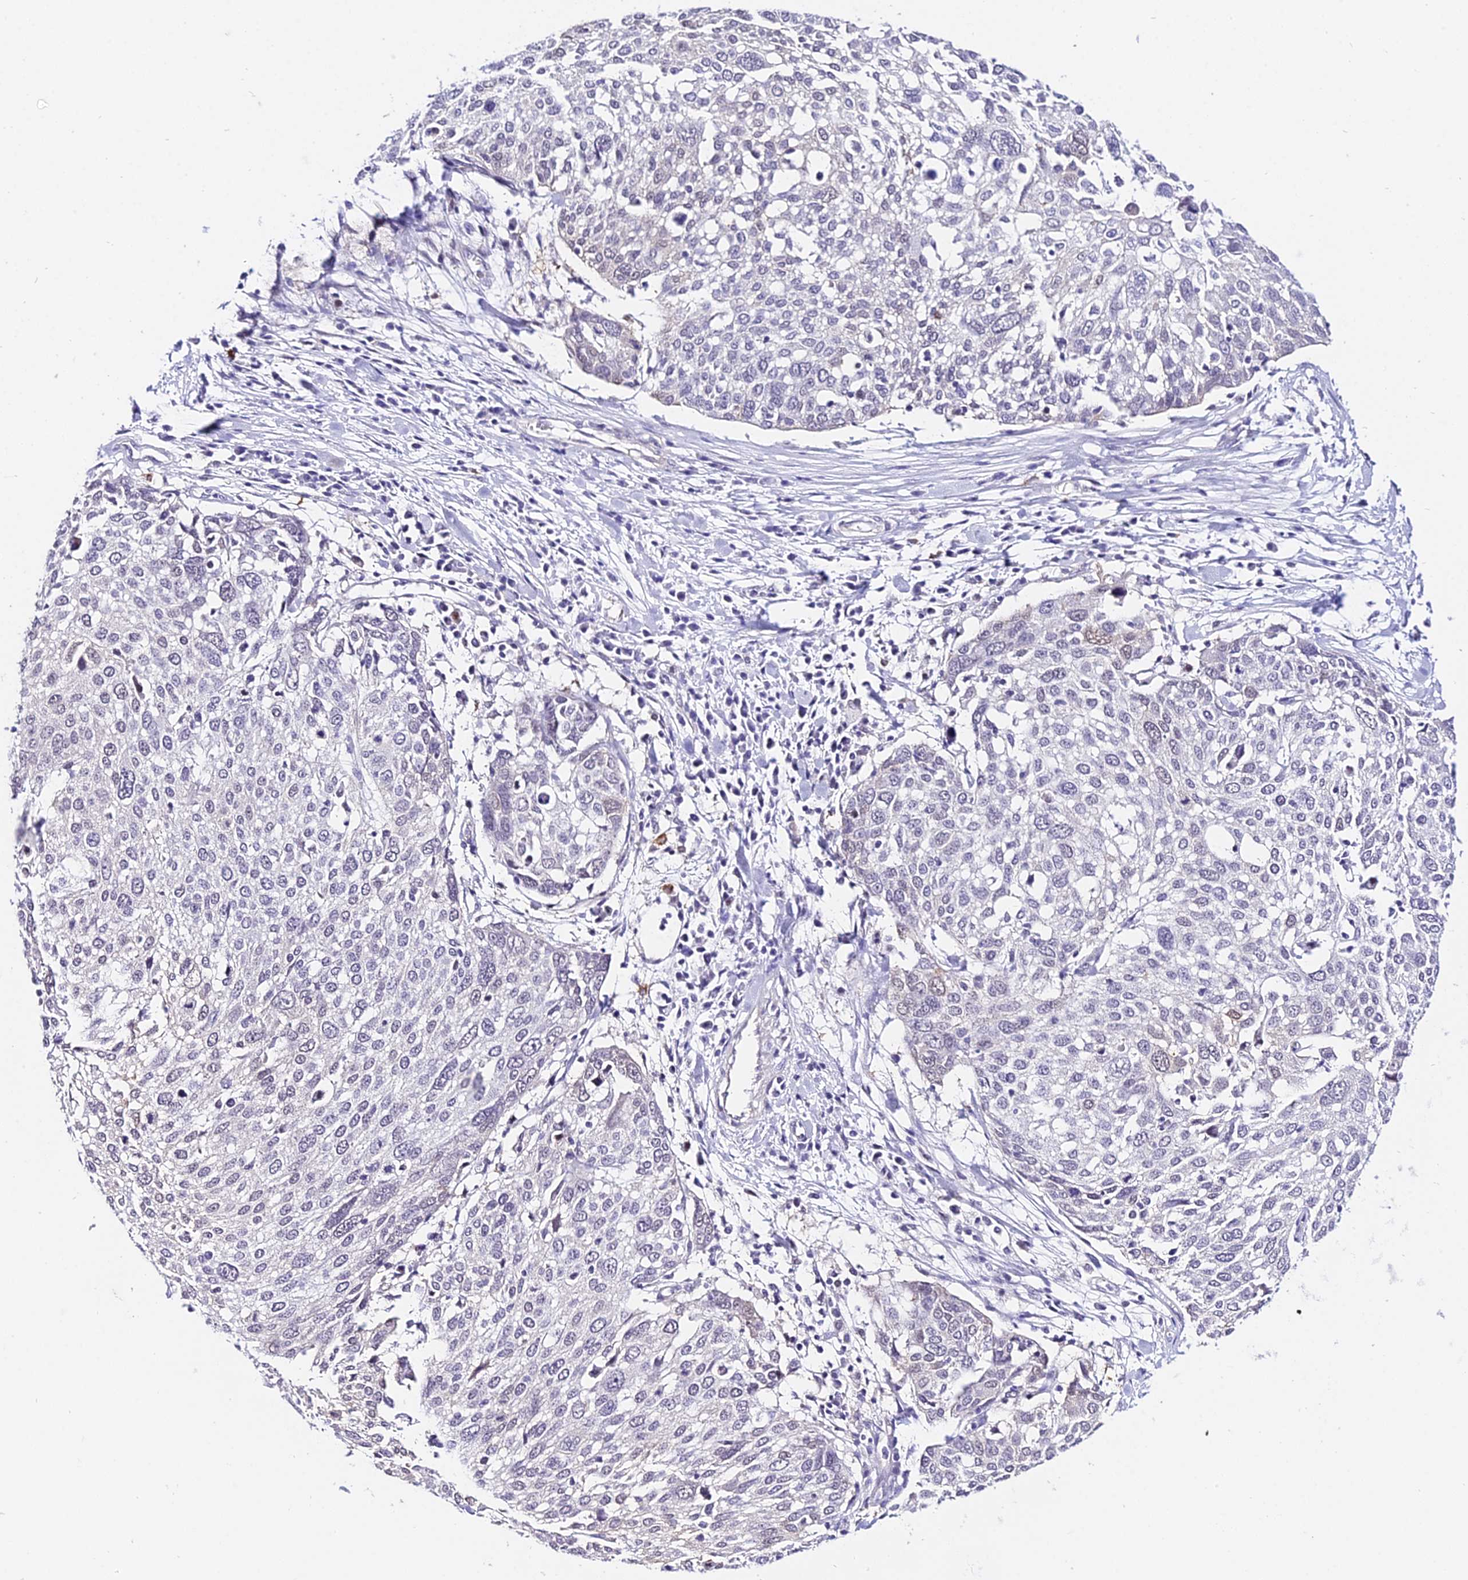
{"staining": {"intensity": "negative", "quantity": "none", "location": "none"}, "tissue": "lung cancer", "cell_type": "Tumor cells", "image_type": "cancer", "snomed": [{"axis": "morphology", "description": "Squamous cell carcinoma, NOS"}, {"axis": "topography", "description": "Lung"}], "caption": "An immunohistochemistry (IHC) micrograph of squamous cell carcinoma (lung) is shown. There is no staining in tumor cells of squamous cell carcinoma (lung). (Immunohistochemistry (ihc), brightfield microscopy, high magnification).", "gene": "POLR2I", "patient": {"sex": "male", "age": 65}}